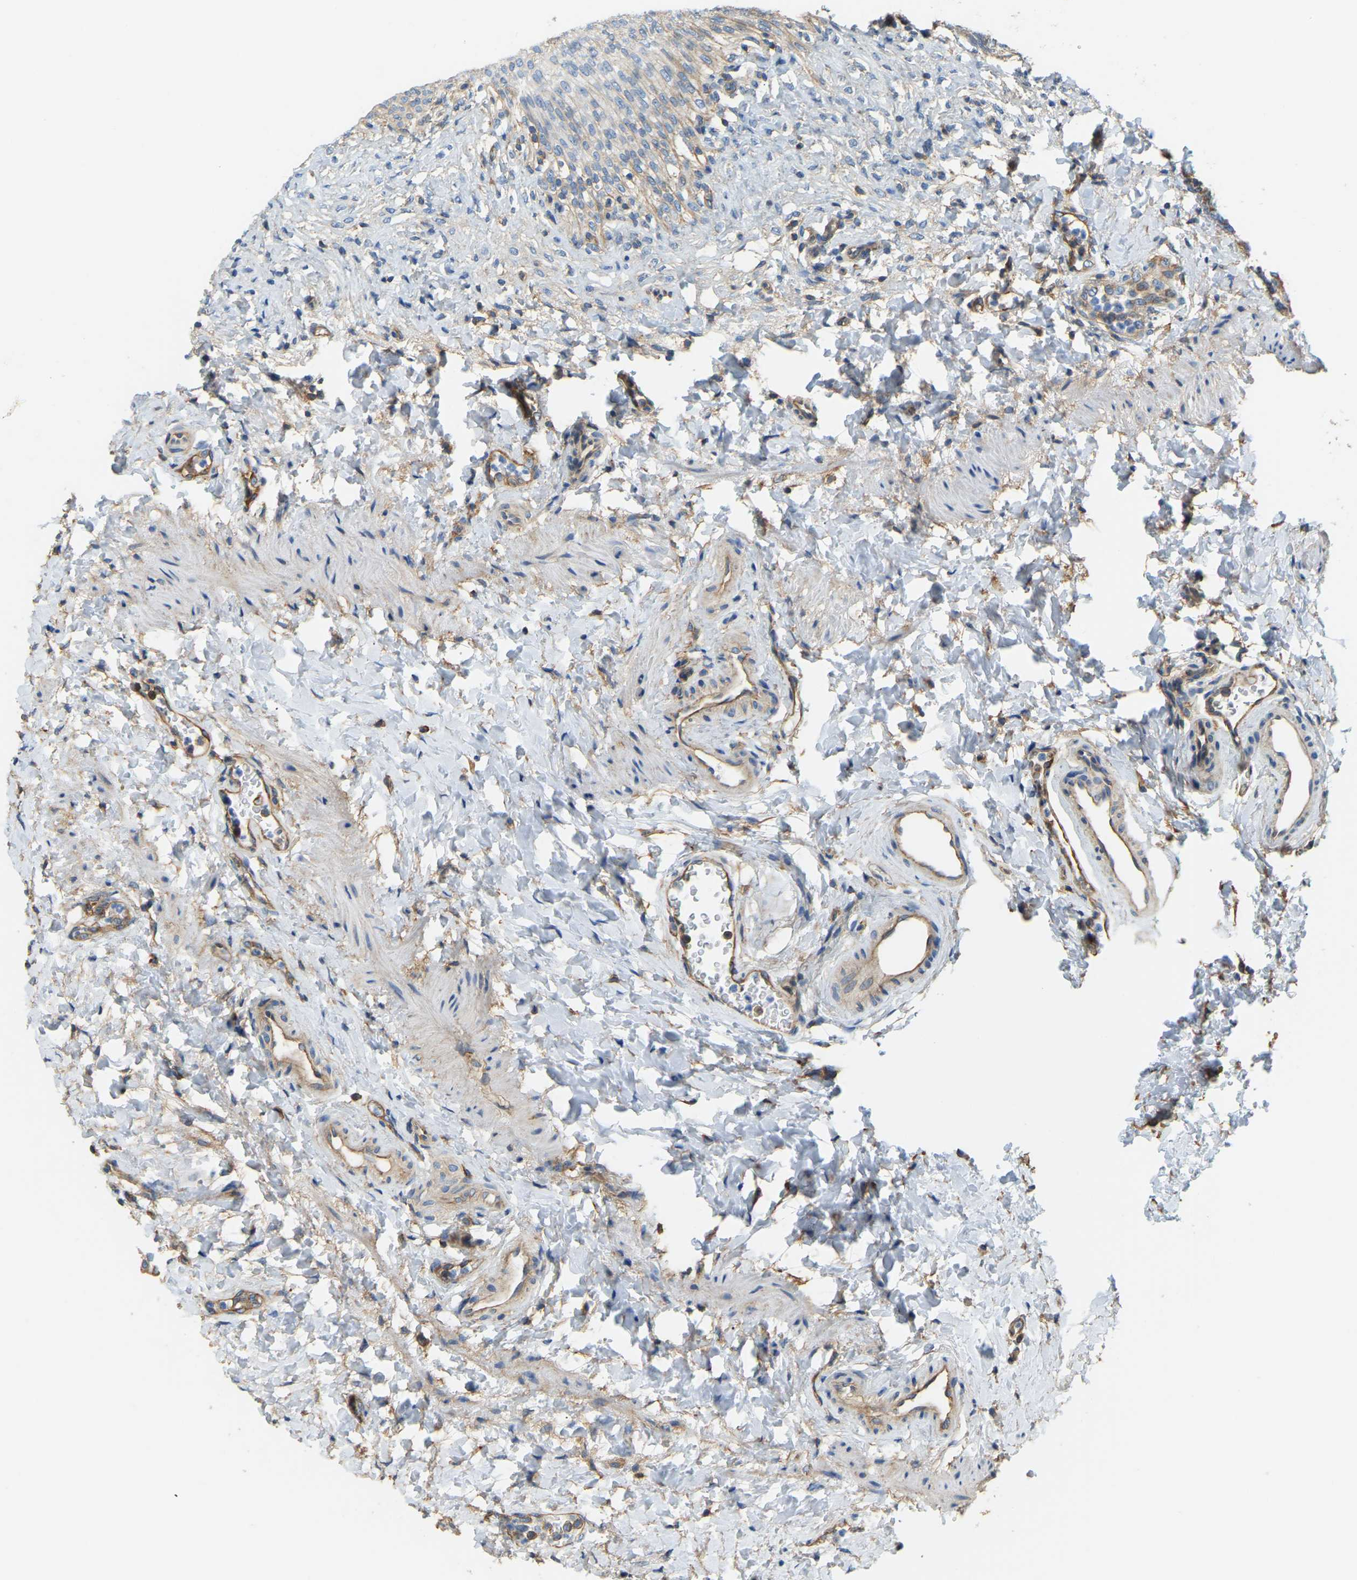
{"staining": {"intensity": "moderate", "quantity": ">75%", "location": "cytoplasmic/membranous"}, "tissue": "urinary bladder", "cell_type": "Urothelial cells", "image_type": "normal", "snomed": [{"axis": "morphology", "description": "Urothelial carcinoma, High grade"}, {"axis": "topography", "description": "Urinary bladder"}], "caption": "A brown stain labels moderate cytoplasmic/membranous positivity of a protein in urothelial cells of benign human urinary bladder.", "gene": "AHNAK", "patient": {"sex": "male", "age": 46}}